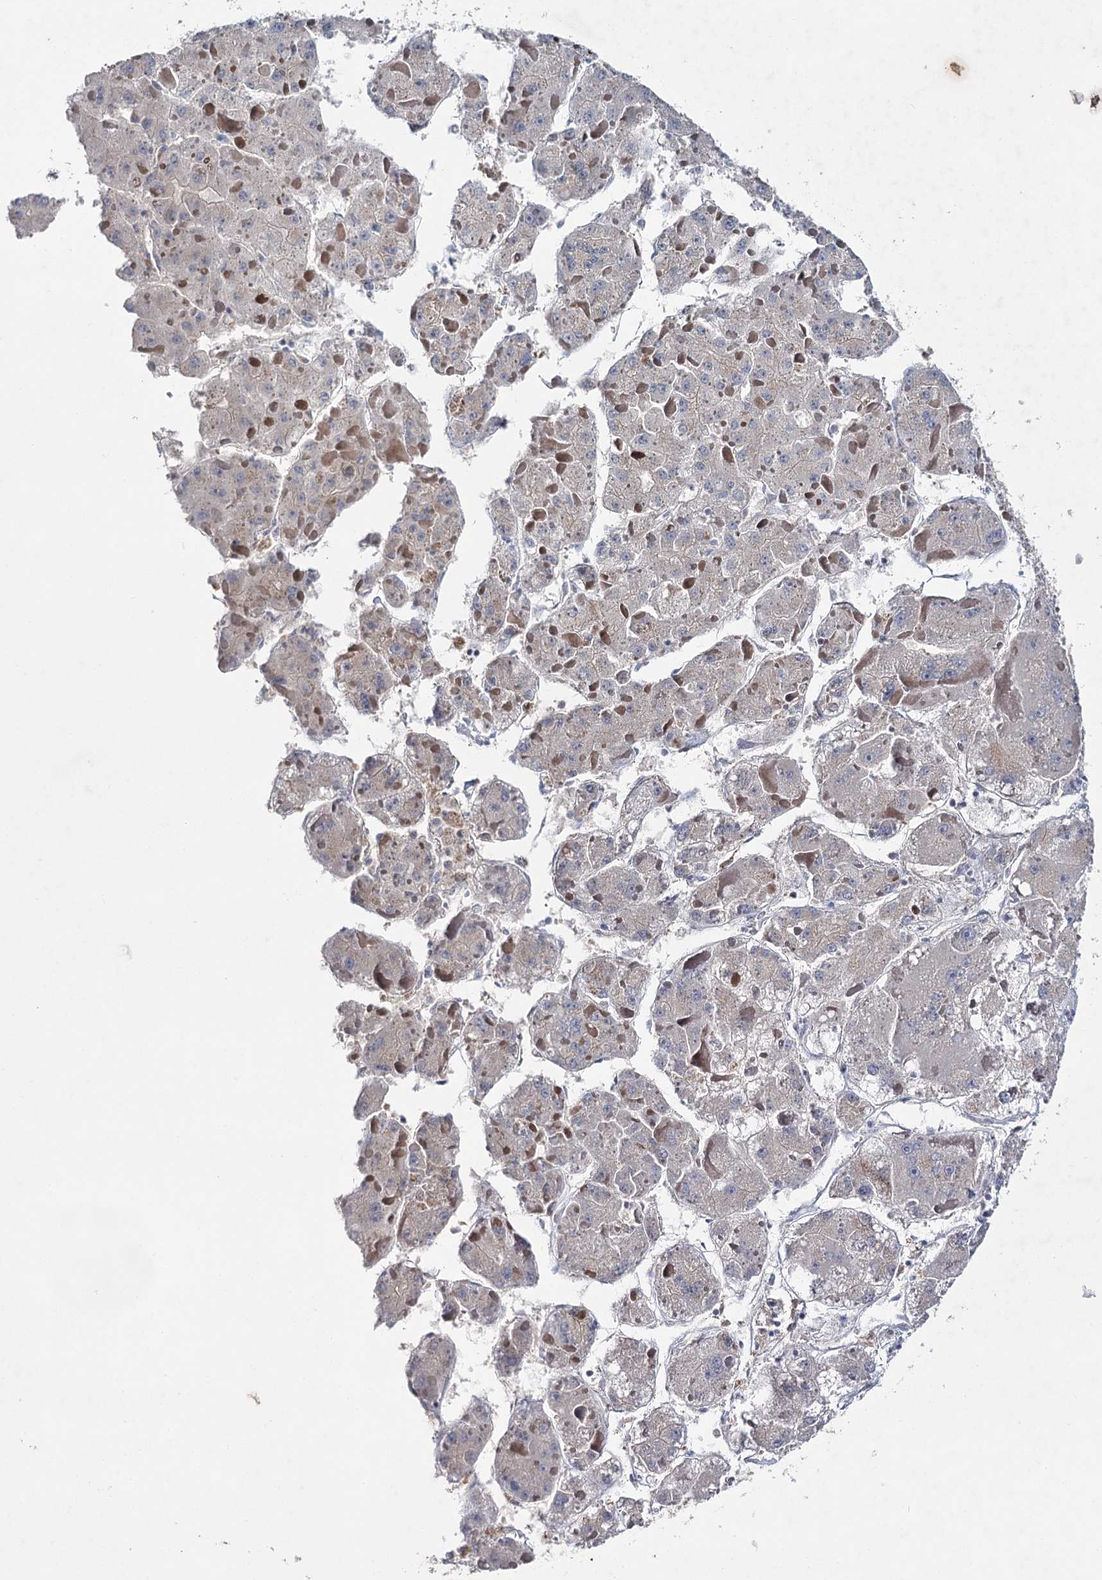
{"staining": {"intensity": "negative", "quantity": "none", "location": "none"}, "tissue": "liver cancer", "cell_type": "Tumor cells", "image_type": "cancer", "snomed": [{"axis": "morphology", "description": "Carcinoma, Hepatocellular, NOS"}, {"axis": "topography", "description": "Liver"}], "caption": "There is no significant expression in tumor cells of liver hepatocellular carcinoma.", "gene": "IL1RAP", "patient": {"sex": "female", "age": 73}}